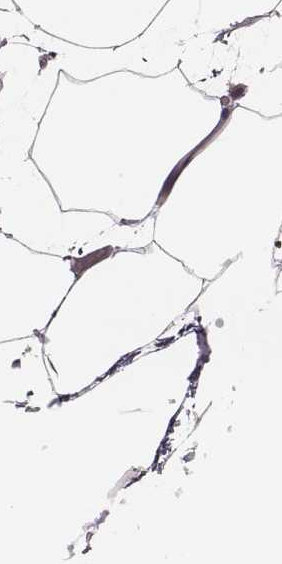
{"staining": {"intensity": "negative", "quantity": "none", "location": "none"}, "tissue": "adipose tissue", "cell_type": "Adipocytes", "image_type": "normal", "snomed": [{"axis": "morphology", "description": "Normal tissue, NOS"}, {"axis": "topography", "description": "Adipose tissue"}], "caption": "Immunohistochemistry (IHC) photomicrograph of unremarkable adipose tissue stained for a protein (brown), which displays no positivity in adipocytes.", "gene": "PBK", "patient": {"sex": "male", "age": 57}}